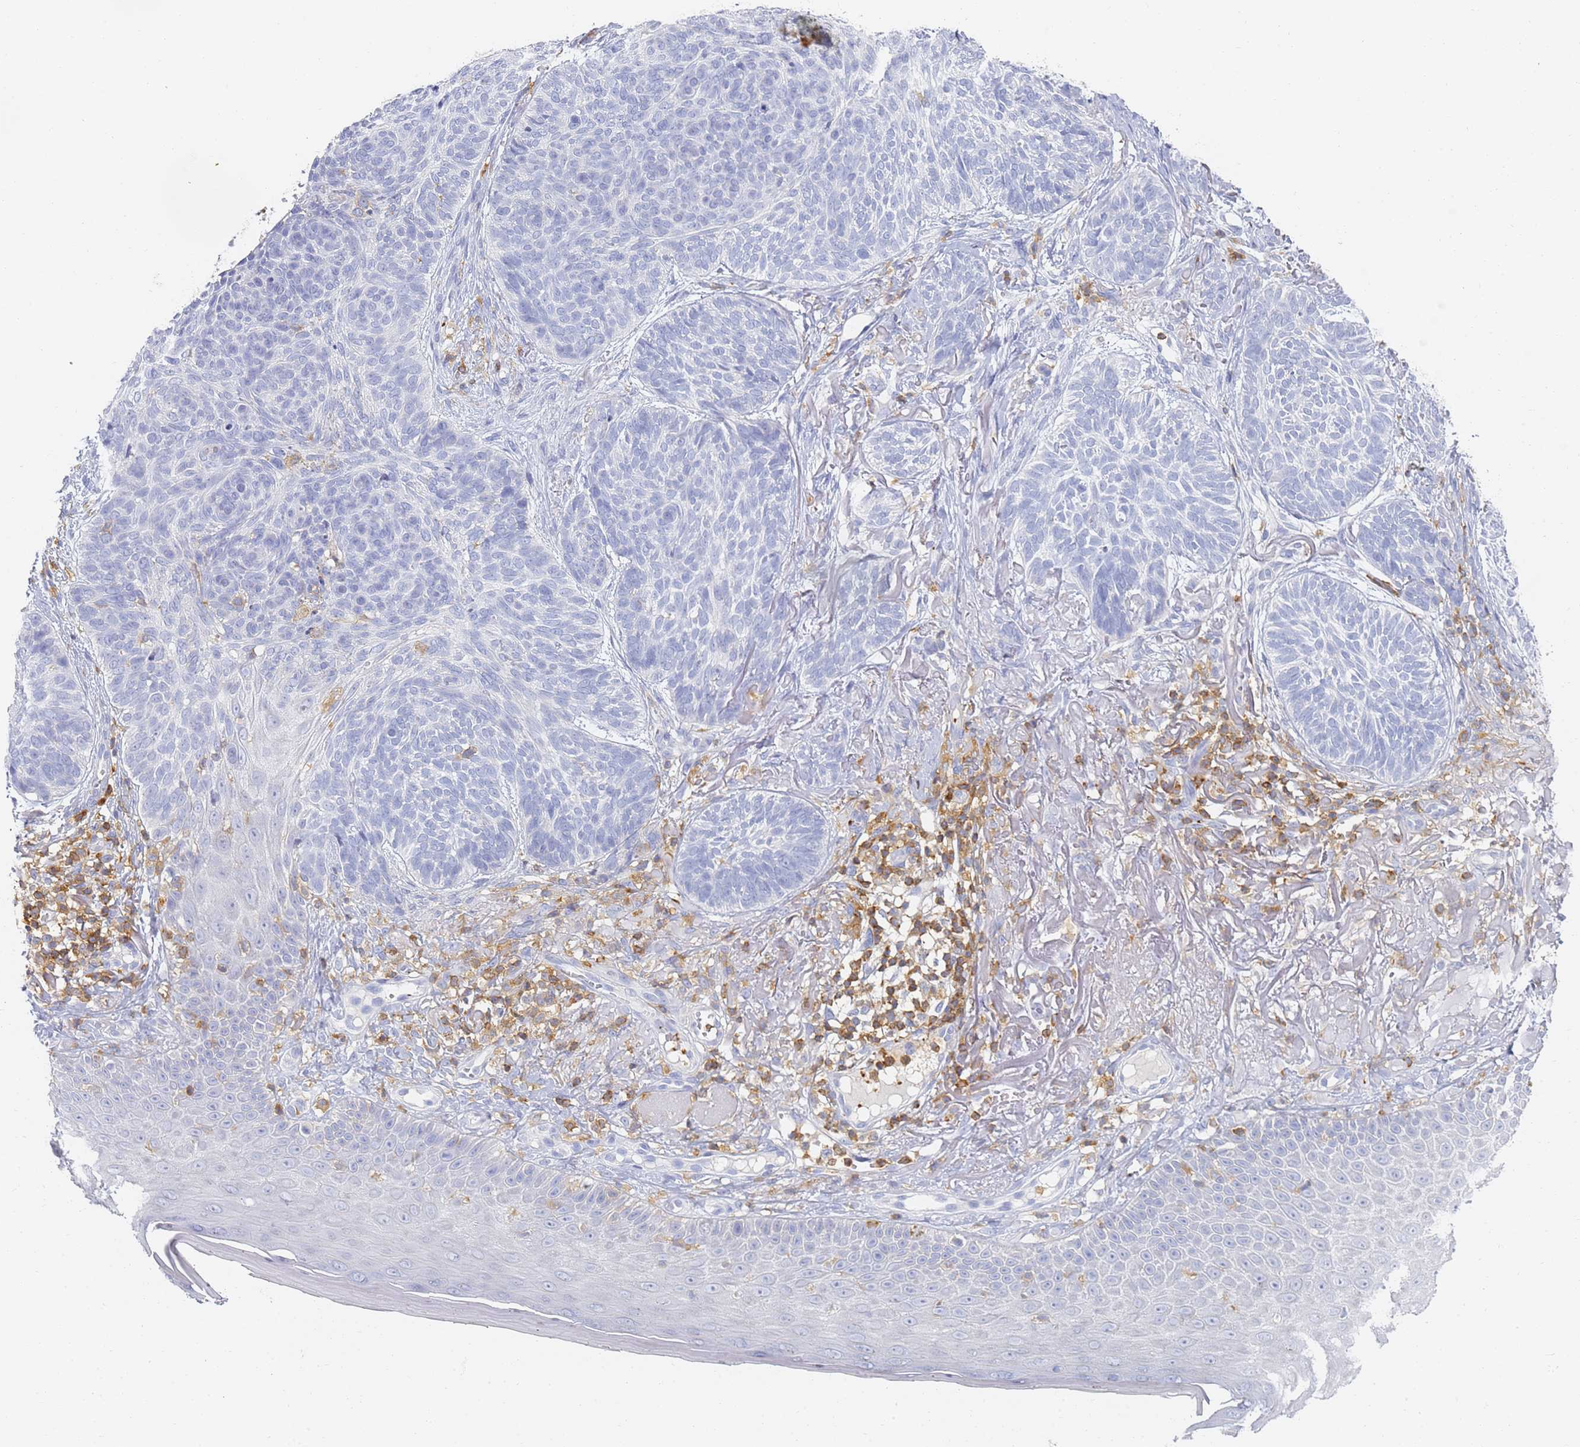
{"staining": {"intensity": "negative", "quantity": "none", "location": "none"}, "tissue": "skin cancer", "cell_type": "Tumor cells", "image_type": "cancer", "snomed": [{"axis": "morphology", "description": "Normal tissue, NOS"}, {"axis": "morphology", "description": "Basal cell carcinoma"}, {"axis": "topography", "description": "Skin"}], "caption": "Skin cancer (basal cell carcinoma) stained for a protein using immunohistochemistry (IHC) demonstrates no positivity tumor cells.", "gene": "BIN2", "patient": {"sex": "male", "age": 66}}